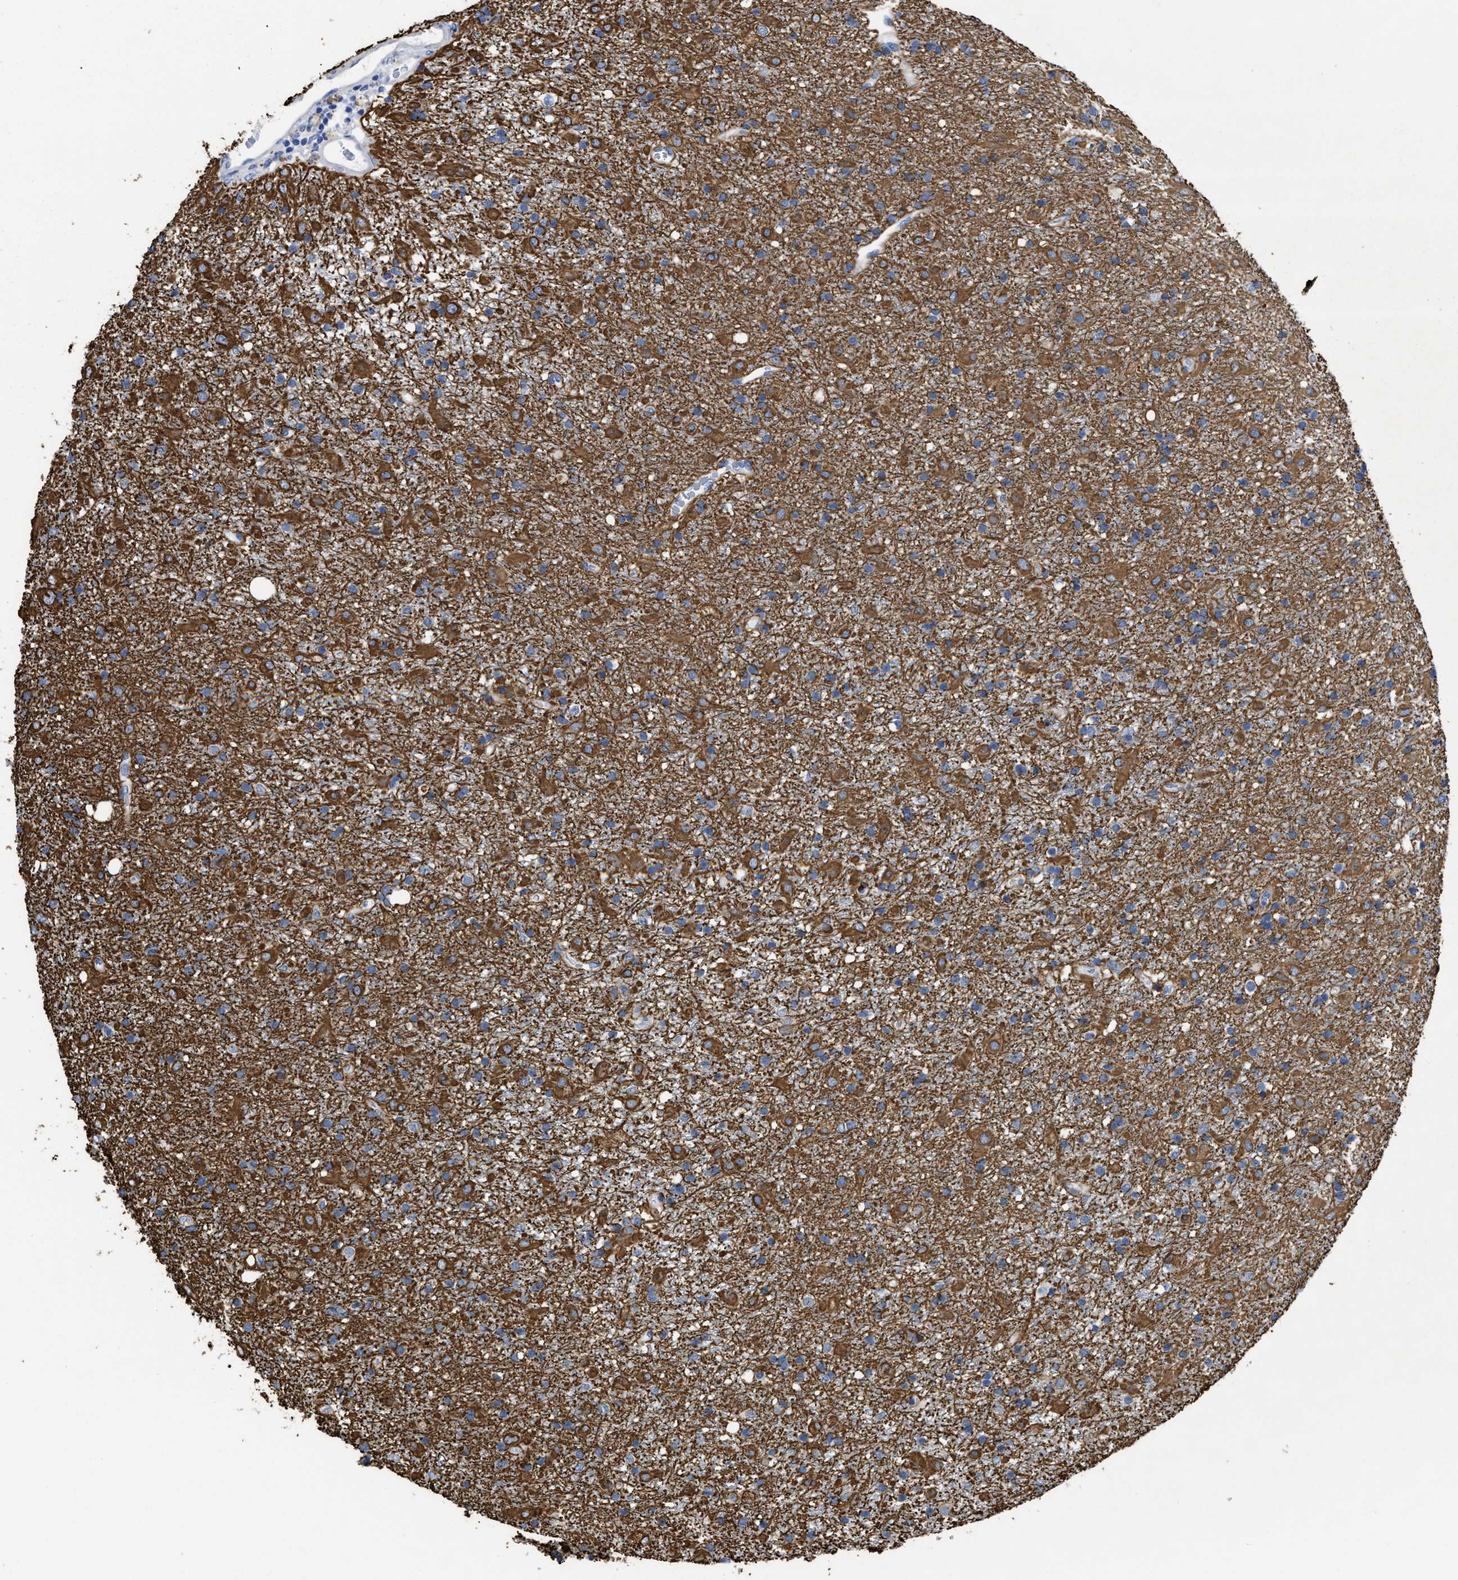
{"staining": {"intensity": "moderate", "quantity": ">75%", "location": "cytoplasmic/membranous"}, "tissue": "glioma", "cell_type": "Tumor cells", "image_type": "cancer", "snomed": [{"axis": "morphology", "description": "Glioma, malignant, Low grade"}, {"axis": "topography", "description": "Brain"}], "caption": "The image shows staining of glioma, revealing moderate cytoplasmic/membranous protein staining (brown color) within tumor cells.", "gene": "DLC1", "patient": {"sex": "male", "age": 65}}